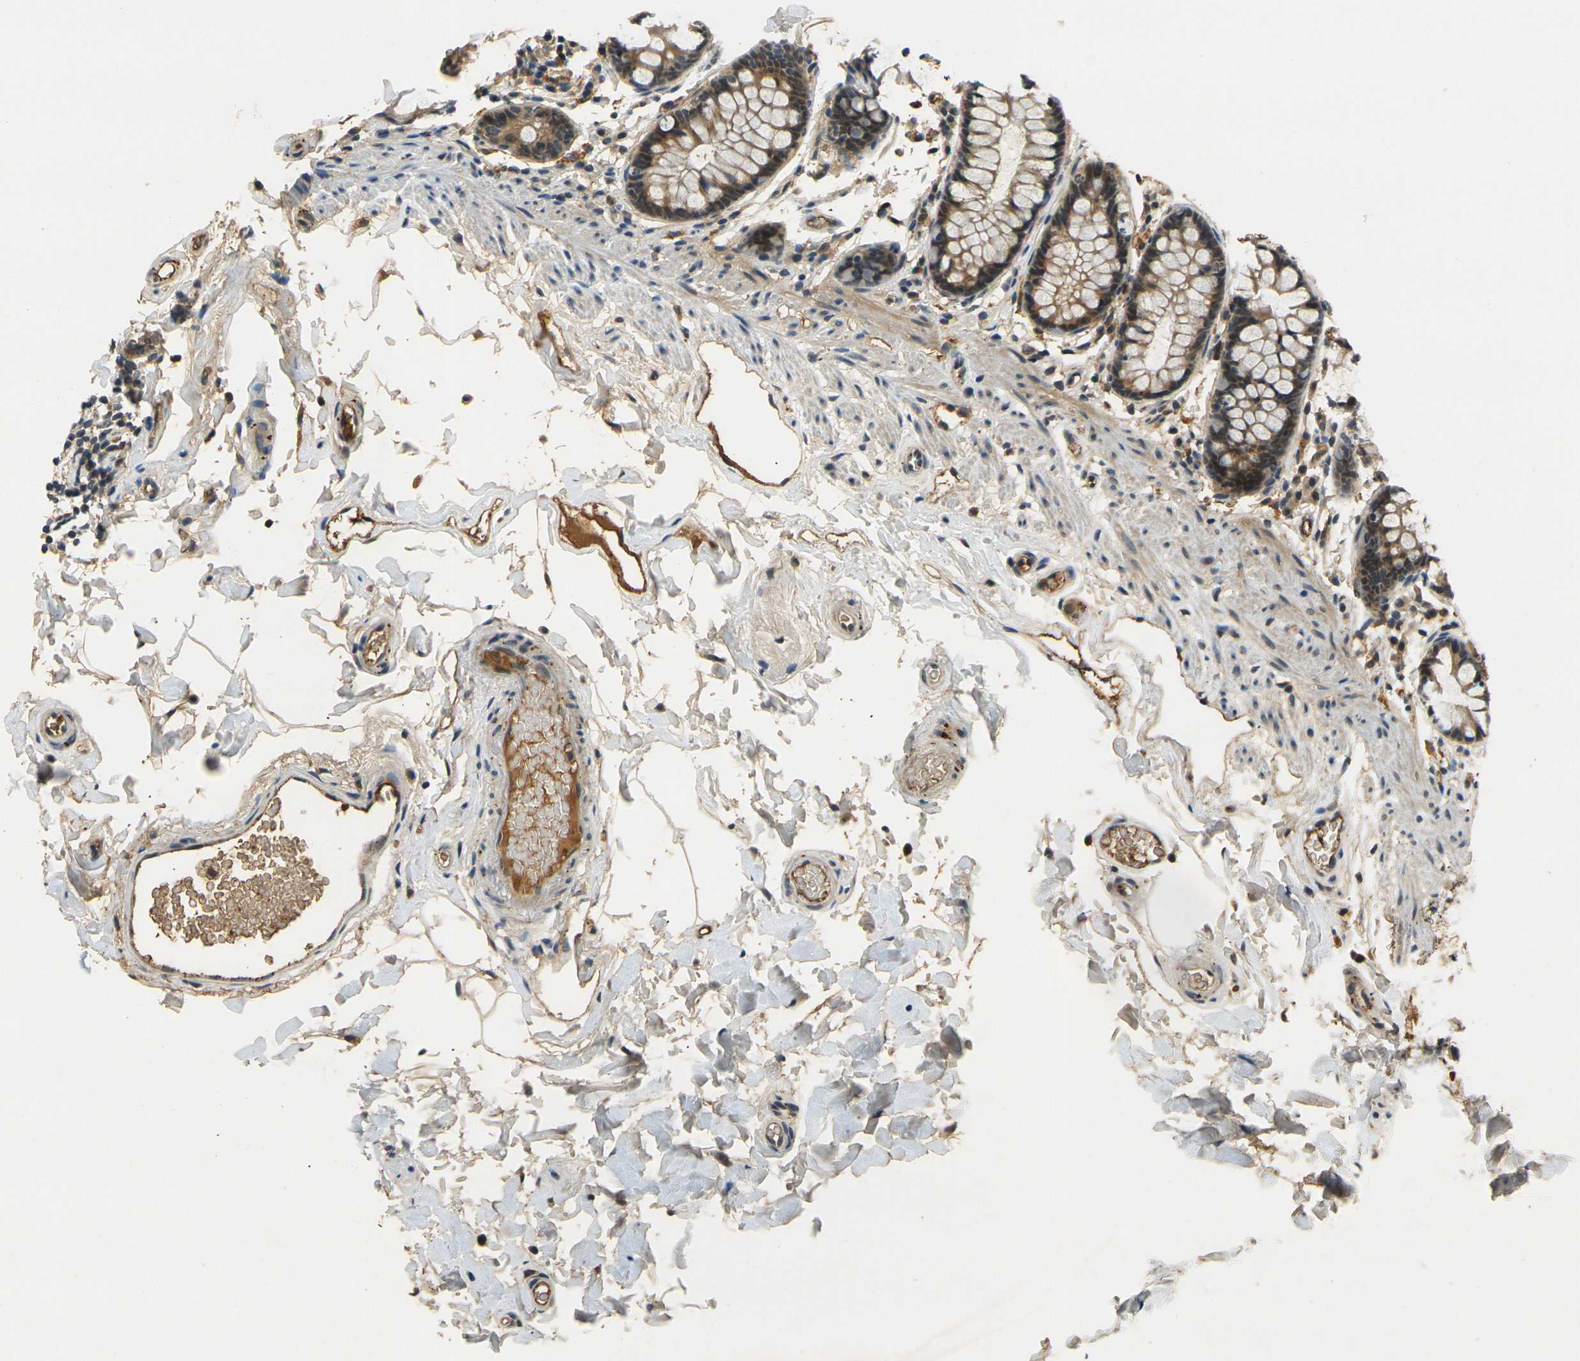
{"staining": {"intensity": "moderate", "quantity": "25%-75%", "location": "cytoplasmic/membranous"}, "tissue": "colon", "cell_type": "Endothelial cells", "image_type": "normal", "snomed": [{"axis": "morphology", "description": "Normal tissue, NOS"}, {"axis": "topography", "description": "Colon"}], "caption": "Moderate cytoplasmic/membranous expression for a protein is present in approximately 25%-75% of endothelial cells of benign colon using IHC.", "gene": "PIGL", "patient": {"sex": "female", "age": 80}}